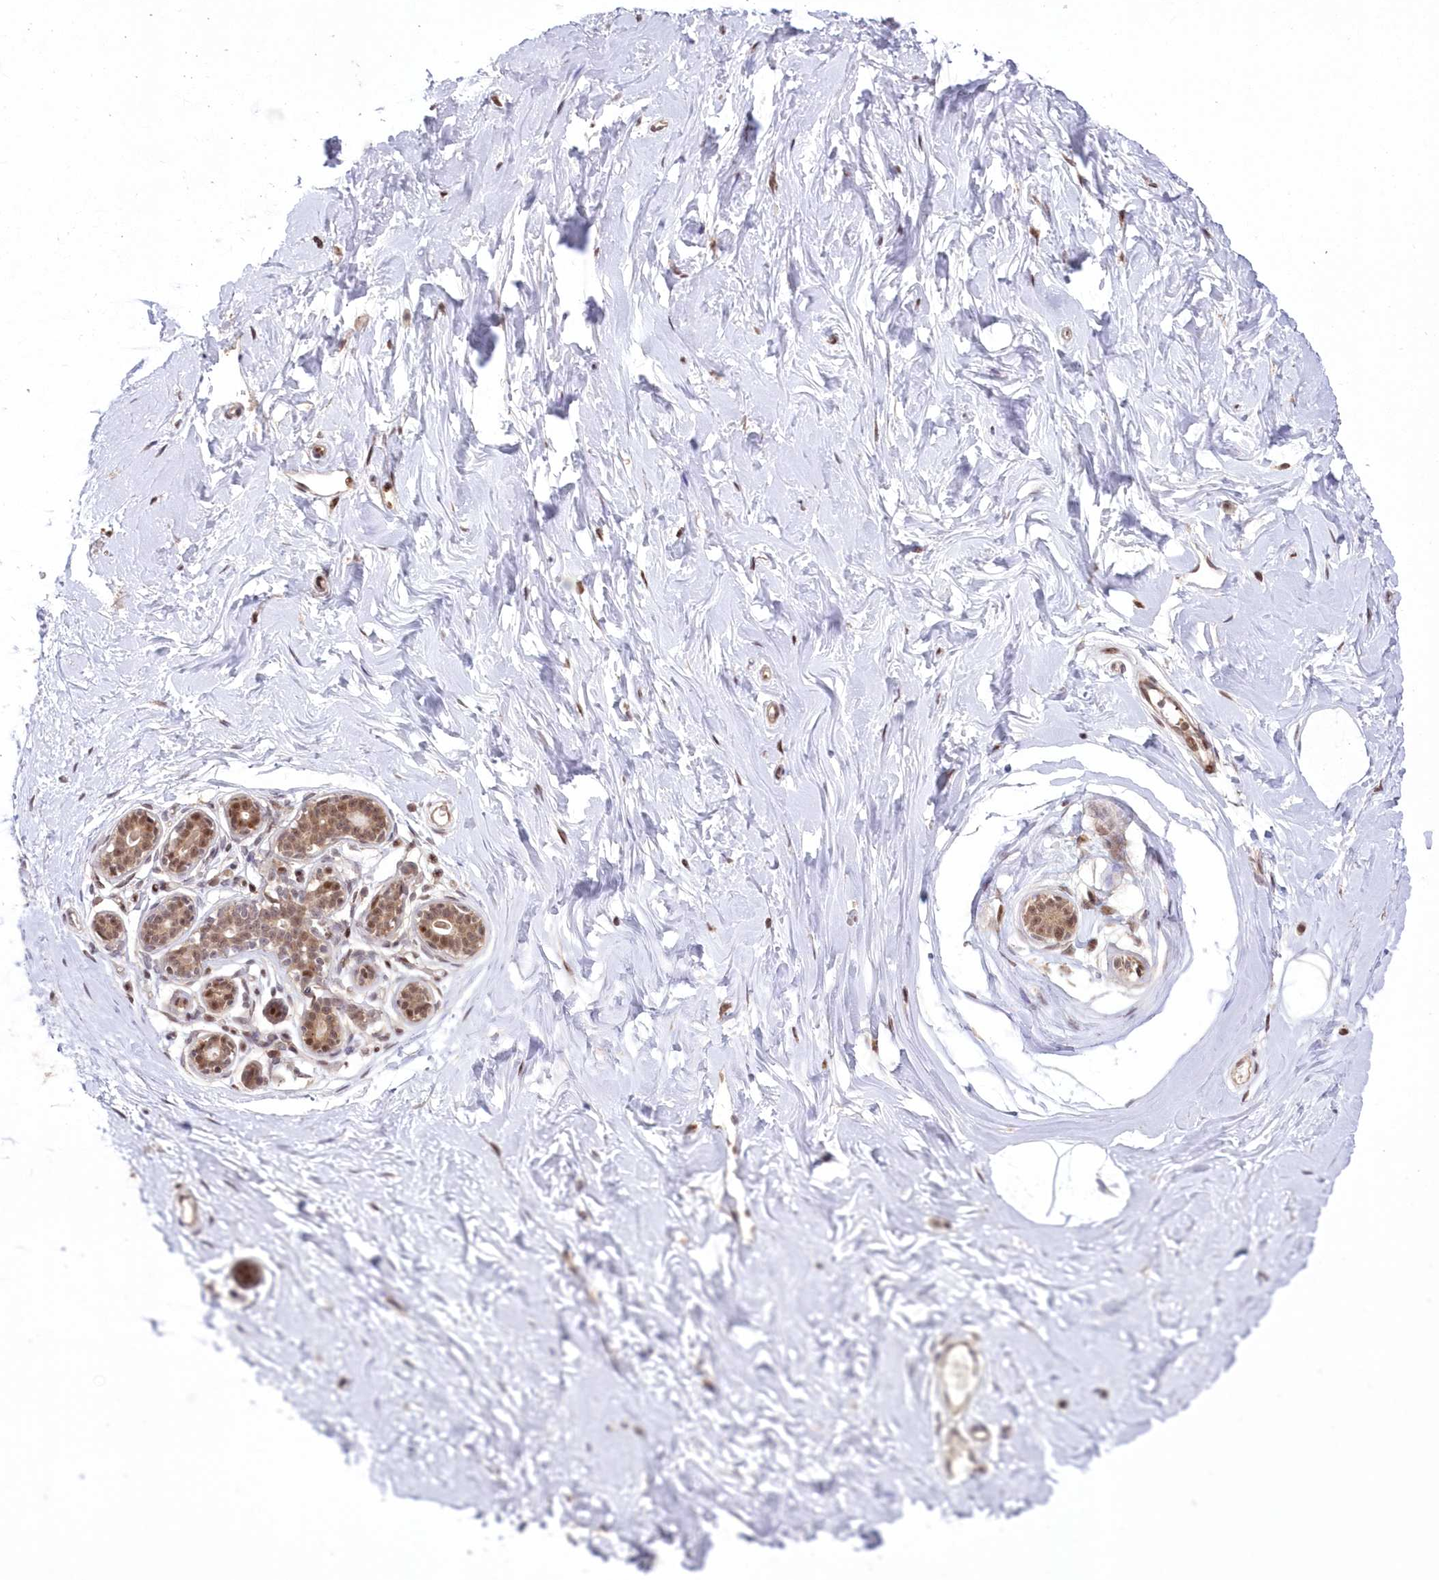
{"staining": {"intensity": "negative", "quantity": "none", "location": "none"}, "tissue": "breast", "cell_type": "Adipocytes", "image_type": "normal", "snomed": [{"axis": "morphology", "description": "Normal tissue, NOS"}, {"axis": "morphology", "description": "Adenoma, NOS"}, {"axis": "topography", "description": "Breast"}], "caption": "The immunohistochemistry (IHC) photomicrograph has no significant positivity in adipocytes of breast.", "gene": "WBP1L", "patient": {"sex": "female", "age": 23}}